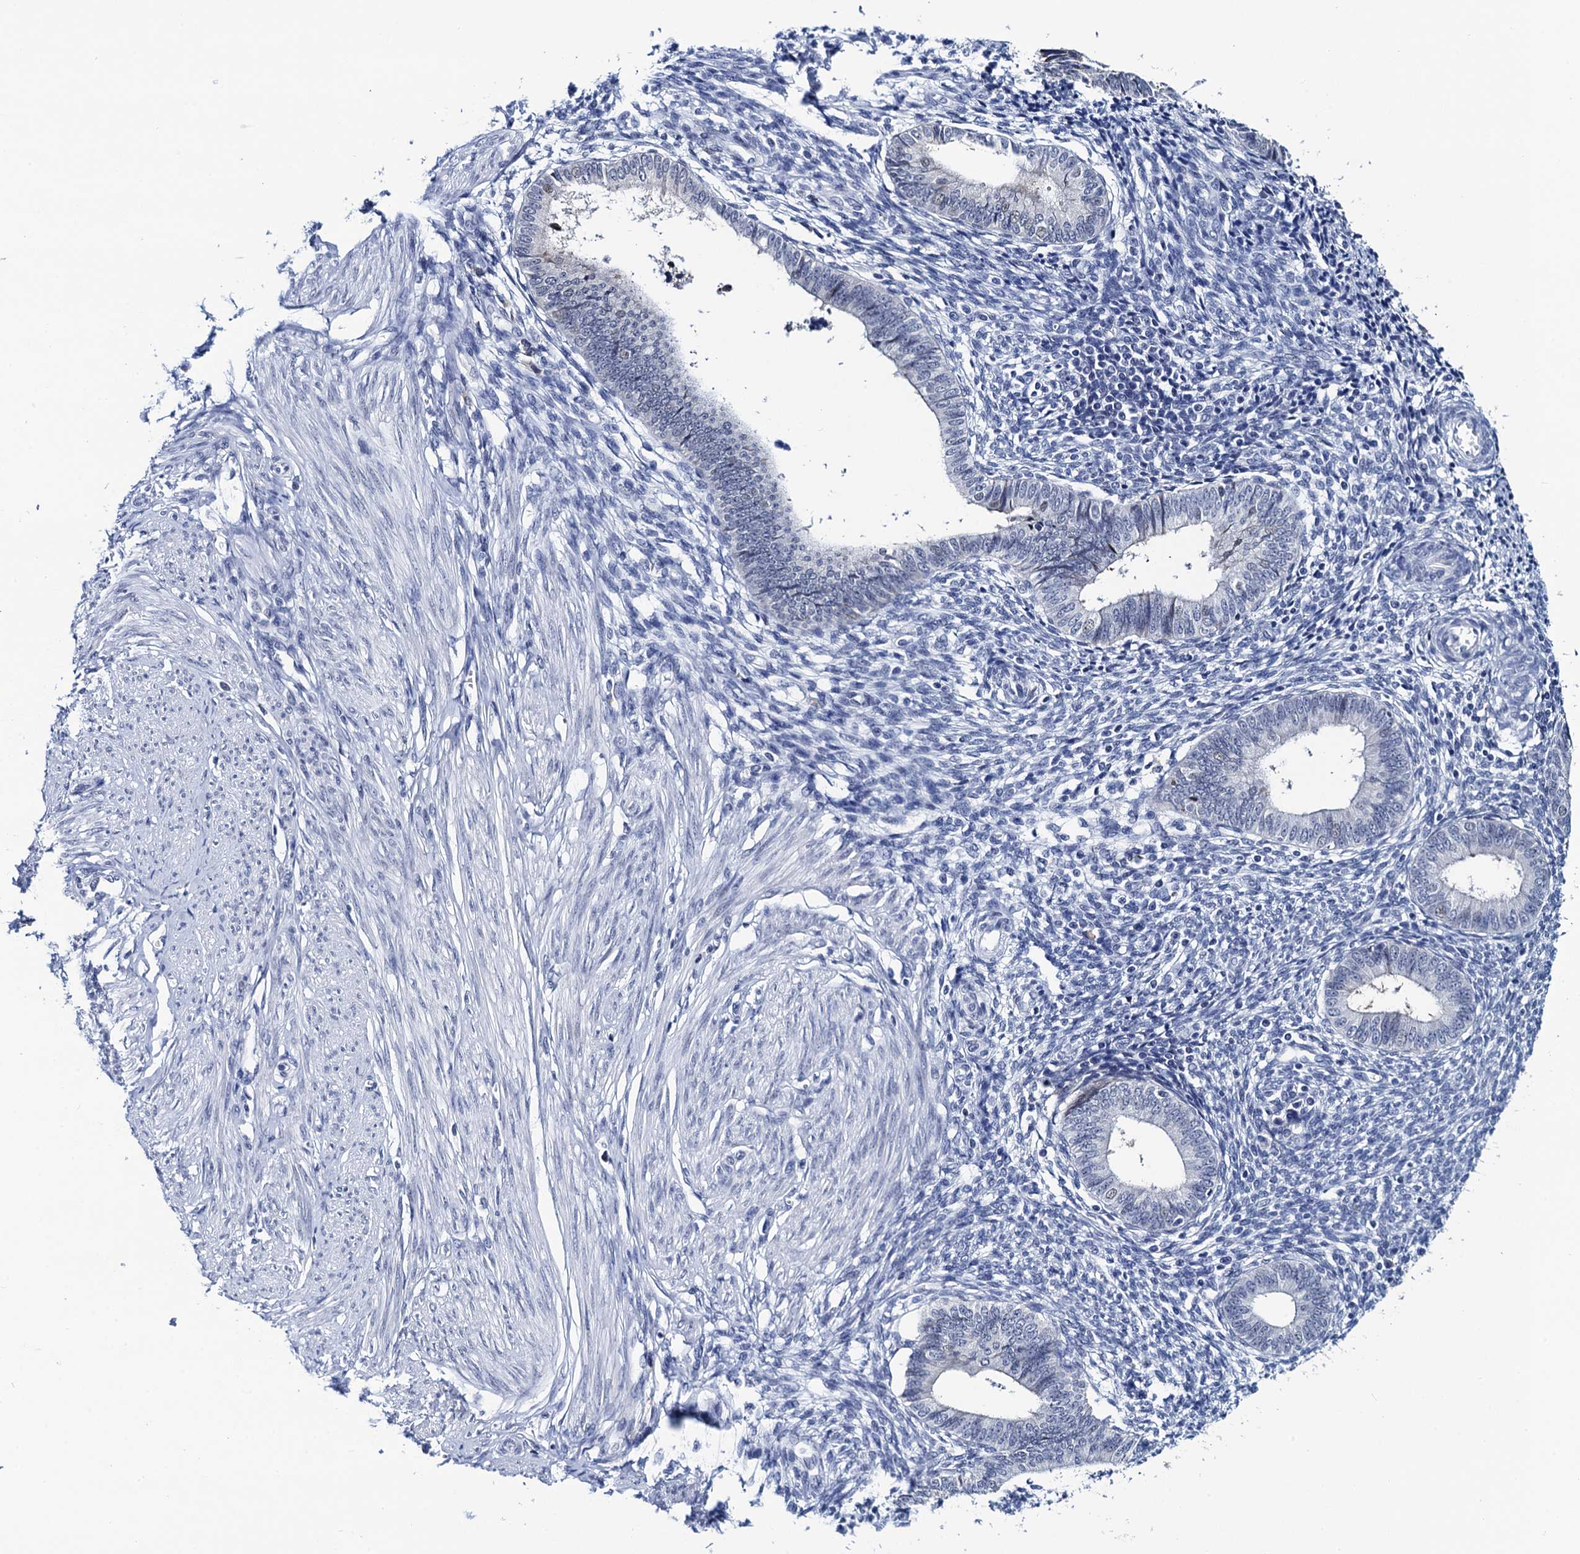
{"staining": {"intensity": "negative", "quantity": "none", "location": "none"}, "tissue": "endometrium", "cell_type": "Cells in endometrial stroma", "image_type": "normal", "snomed": [{"axis": "morphology", "description": "Normal tissue, NOS"}, {"axis": "topography", "description": "Endometrium"}], "caption": "A micrograph of endometrium stained for a protein exhibits no brown staining in cells in endometrial stroma.", "gene": "SLC7A10", "patient": {"sex": "female", "age": 46}}